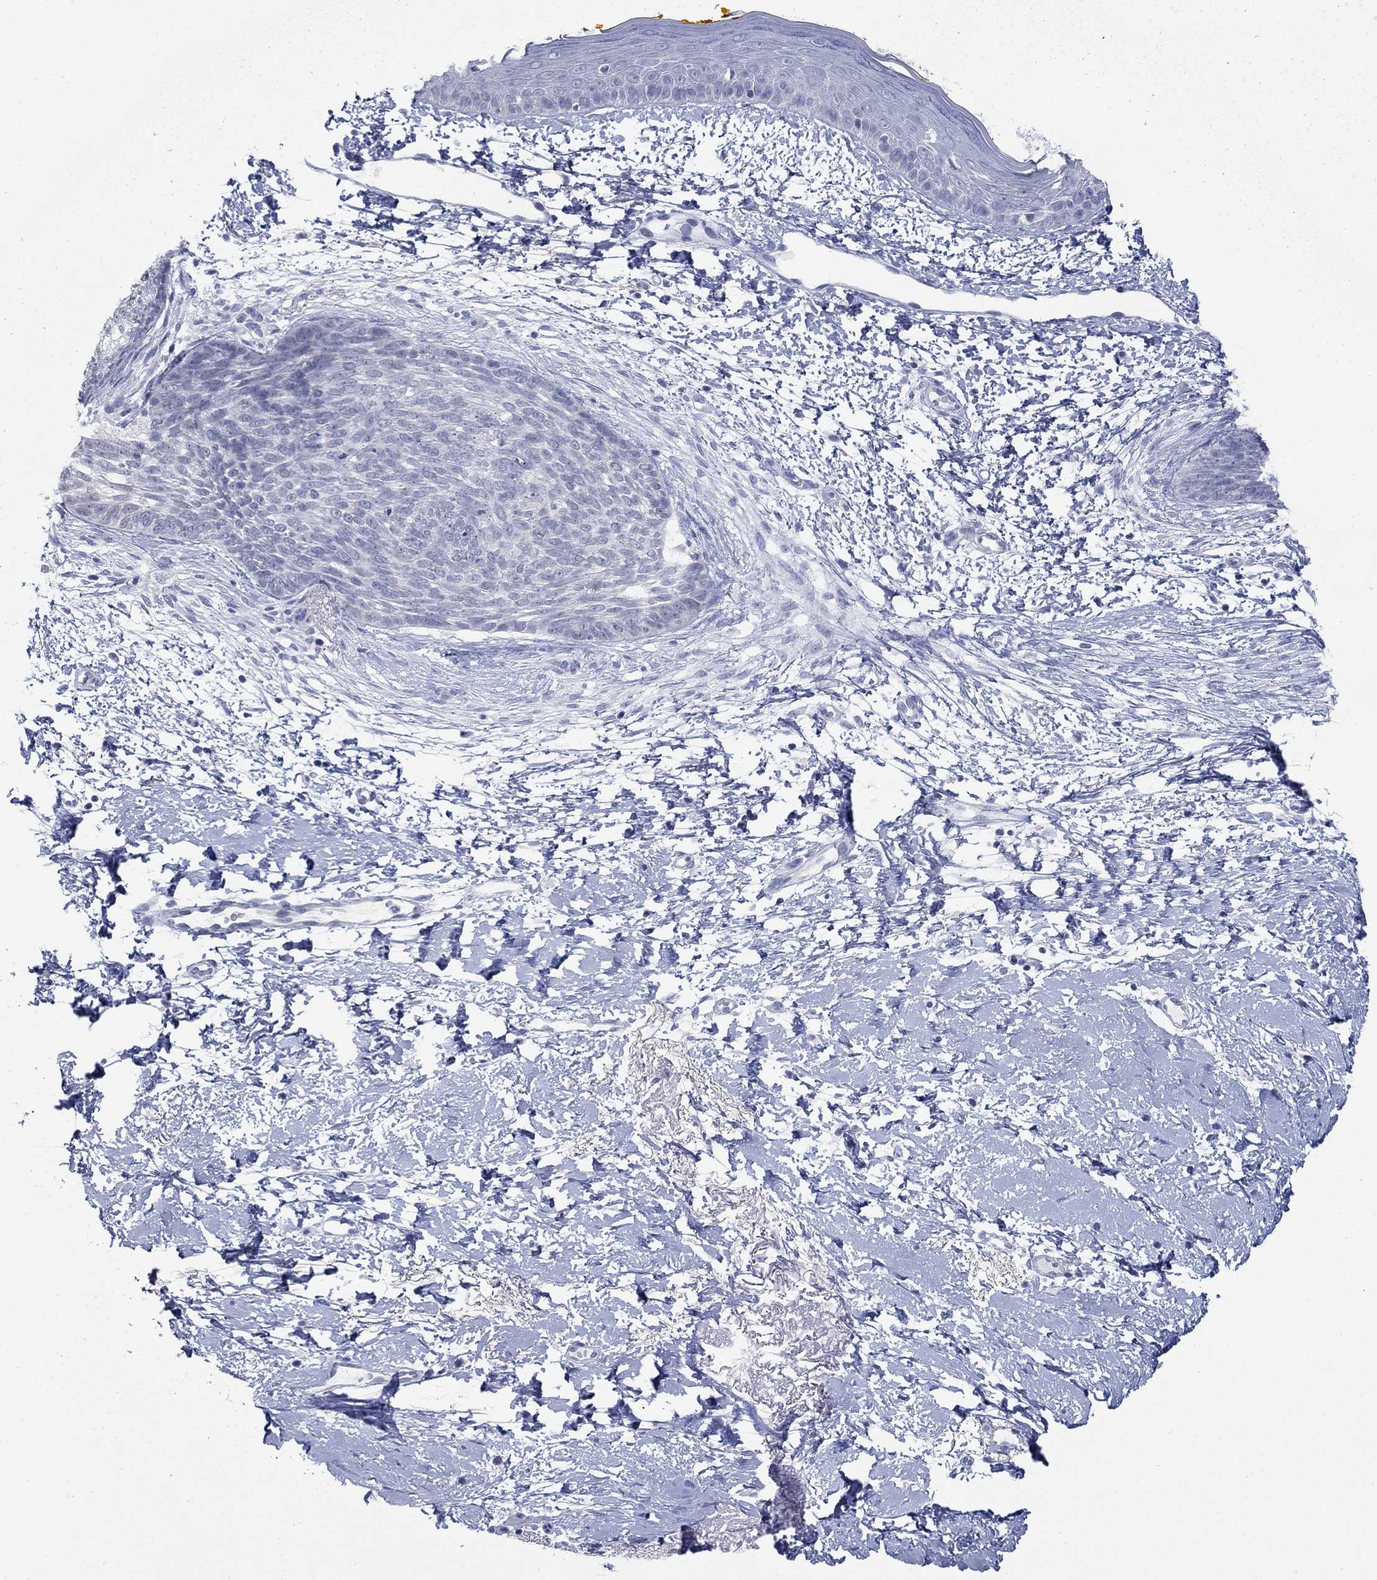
{"staining": {"intensity": "negative", "quantity": "none", "location": "none"}, "tissue": "skin cancer", "cell_type": "Tumor cells", "image_type": "cancer", "snomed": [{"axis": "morphology", "description": "Normal tissue, NOS"}, {"axis": "morphology", "description": "Basal cell carcinoma"}, {"axis": "topography", "description": "Skin"}], "caption": "Image shows no significant protein positivity in tumor cells of skin basal cell carcinoma.", "gene": "ATP6V1G2", "patient": {"sex": "male", "age": 84}}